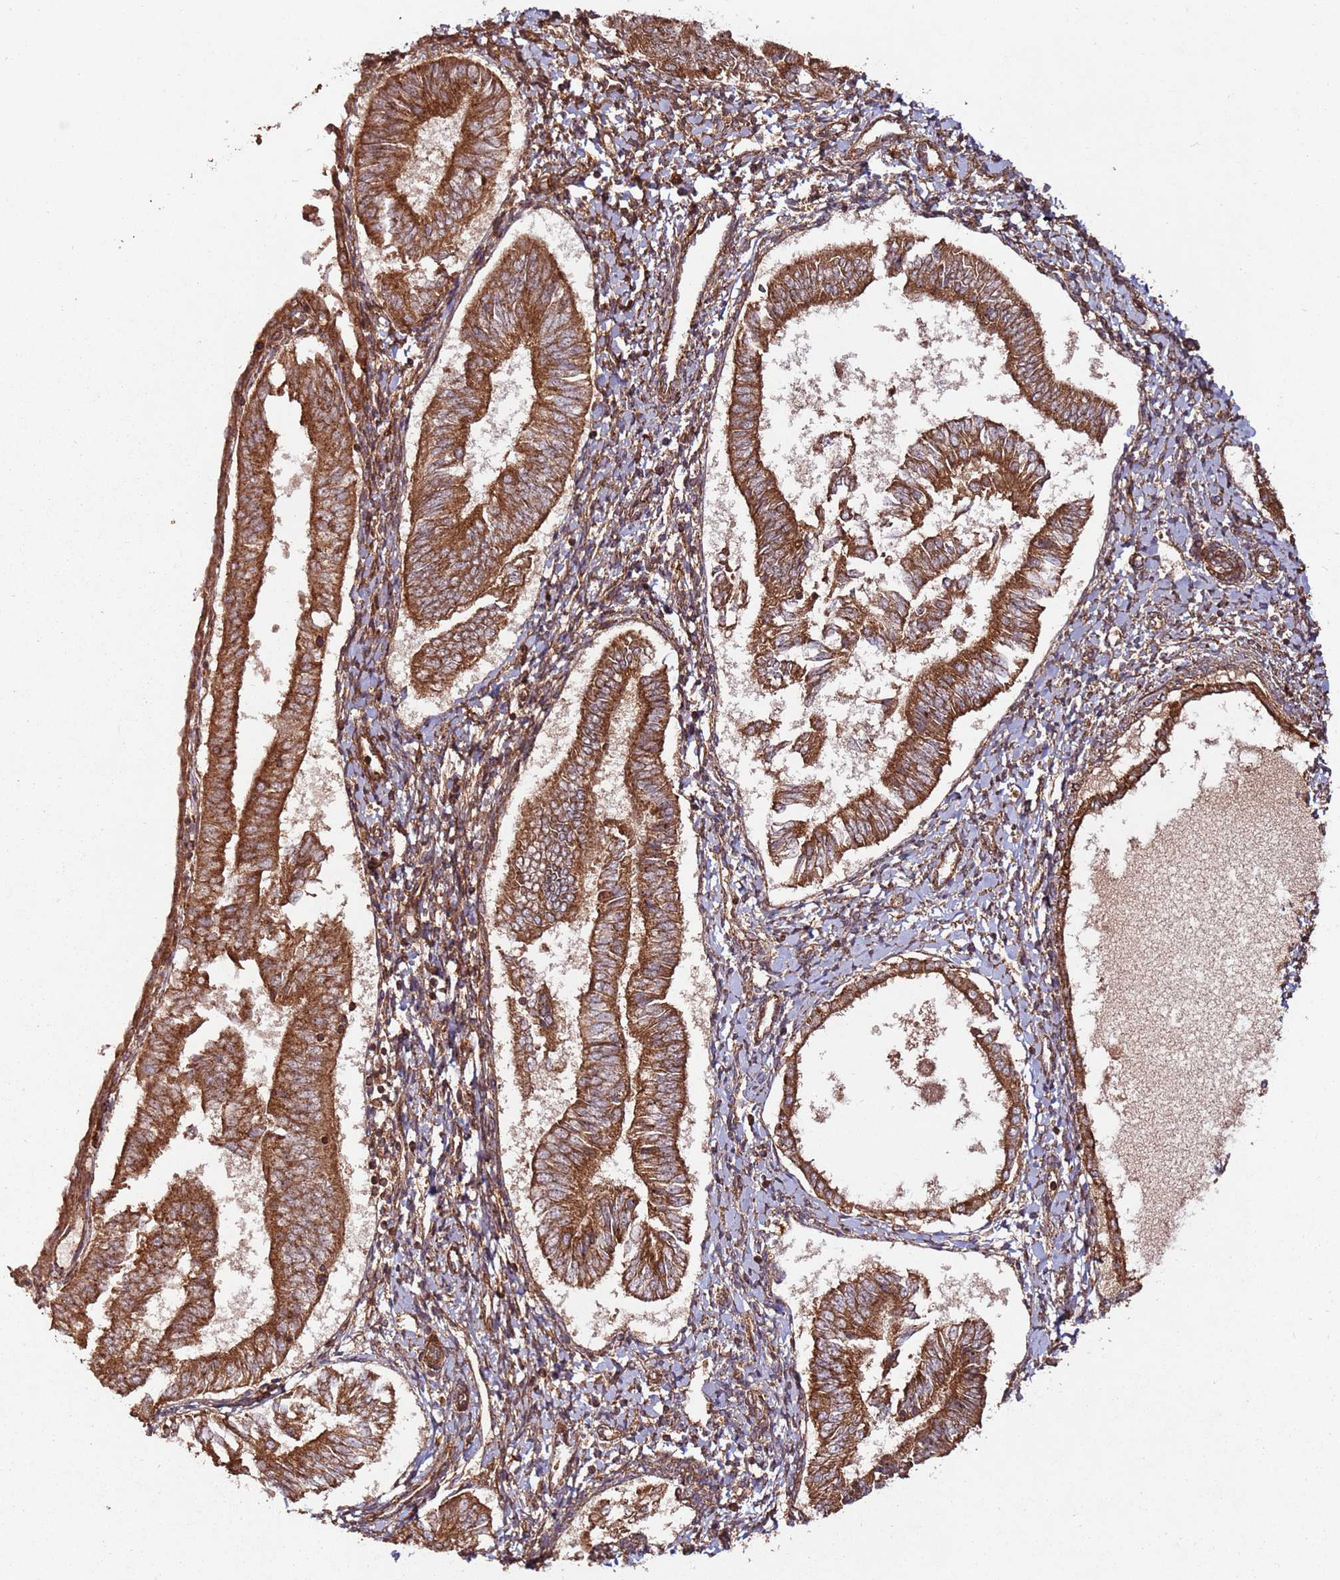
{"staining": {"intensity": "strong", "quantity": ">75%", "location": "cytoplasmic/membranous"}, "tissue": "endometrial cancer", "cell_type": "Tumor cells", "image_type": "cancer", "snomed": [{"axis": "morphology", "description": "Adenocarcinoma, NOS"}, {"axis": "topography", "description": "Endometrium"}], "caption": "Adenocarcinoma (endometrial) stained with a brown dye demonstrates strong cytoplasmic/membranous positive positivity in about >75% of tumor cells.", "gene": "FAM186A", "patient": {"sex": "female", "age": 58}}